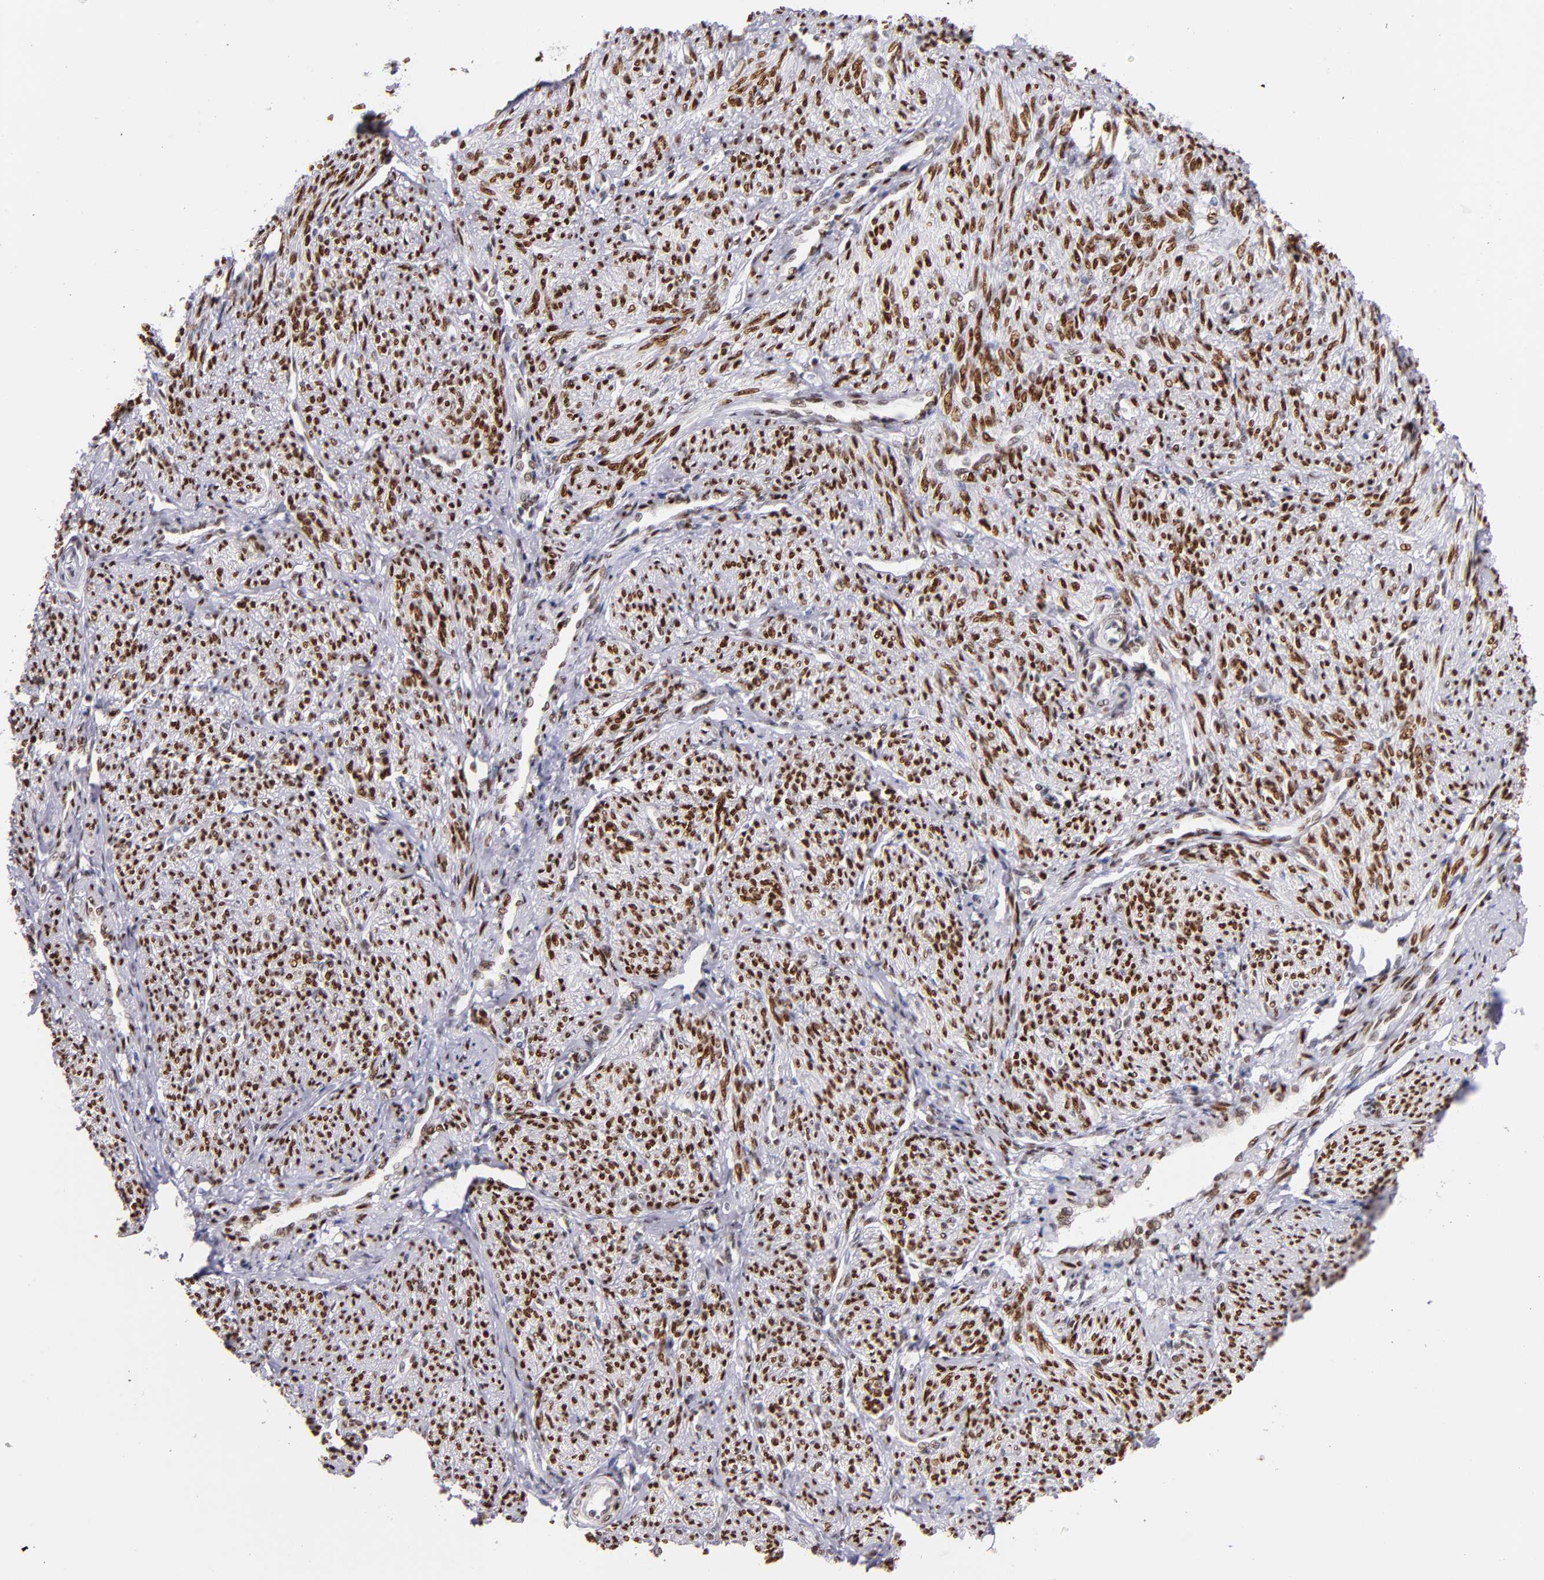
{"staining": {"intensity": "moderate", "quantity": ">75%", "location": "nuclear"}, "tissue": "smooth muscle", "cell_type": "Smooth muscle cells", "image_type": "normal", "snomed": [{"axis": "morphology", "description": "Normal tissue, NOS"}, {"axis": "topography", "description": "Smooth muscle"}], "caption": "High-magnification brightfield microscopy of unremarkable smooth muscle stained with DAB (3,3'-diaminobenzidine) (brown) and counterstained with hematoxylin (blue). smooth muscle cells exhibit moderate nuclear positivity is seen in approximately>75% of cells.", "gene": "SRF", "patient": {"sex": "female", "age": 65}}